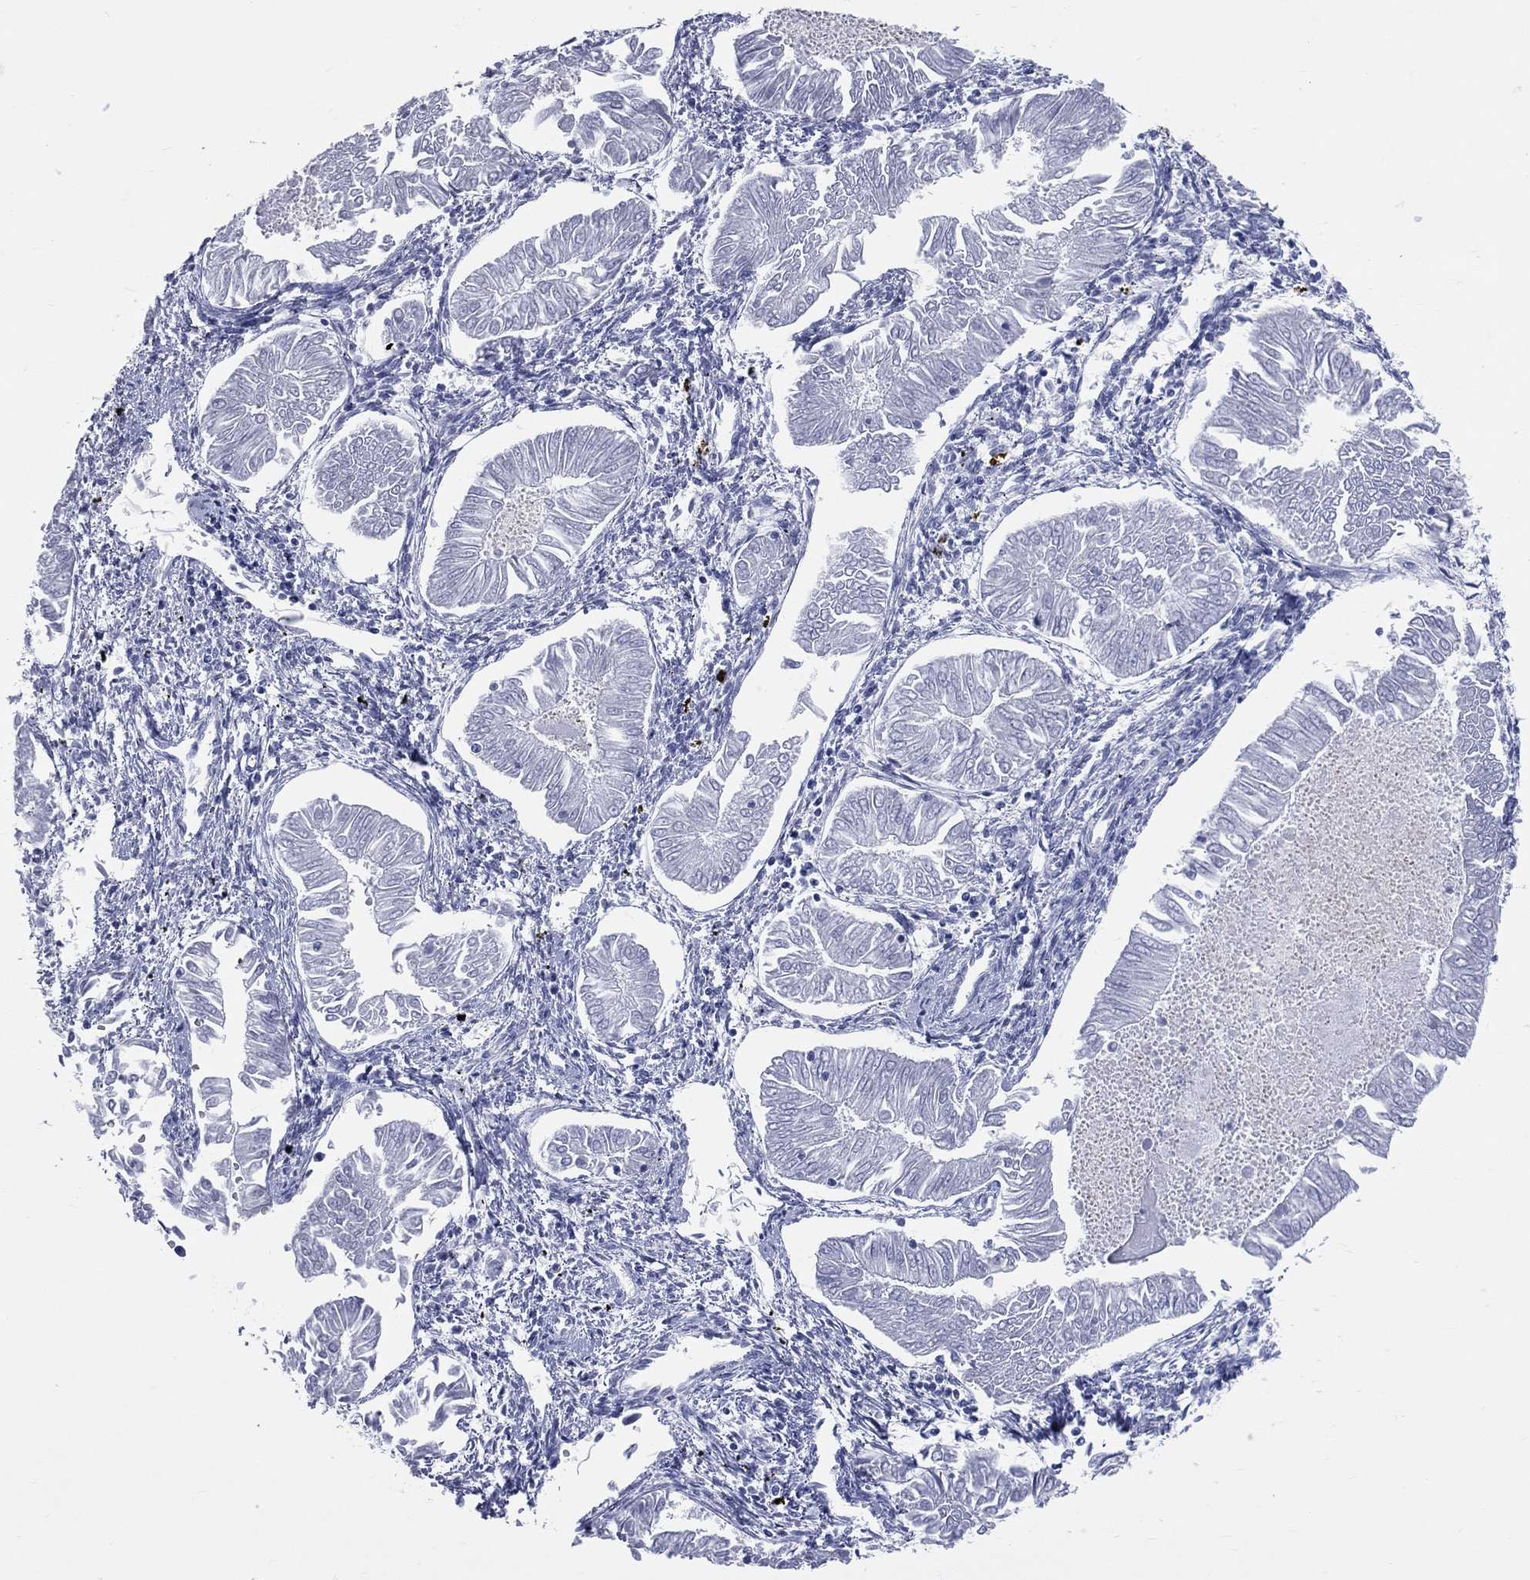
{"staining": {"intensity": "negative", "quantity": "none", "location": "none"}, "tissue": "endometrial cancer", "cell_type": "Tumor cells", "image_type": "cancer", "snomed": [{"axis": "morphology", "description": "Adenocarcinoma, NOS"}, {"axis": "topography", "description": "Endometrium"}], "caption": "An IHC image of endometrial adenocarcinoma is shown. There is no staining in tumor cells of endometrial adenocarcinoma. (Stains: DAB immunohistochemistry with hematoxylin counter stain, Microscopy: brightfield microscopy at high magnification).", "gene": "CYLC1", "patient": {"sex": "female", "age": 53}}